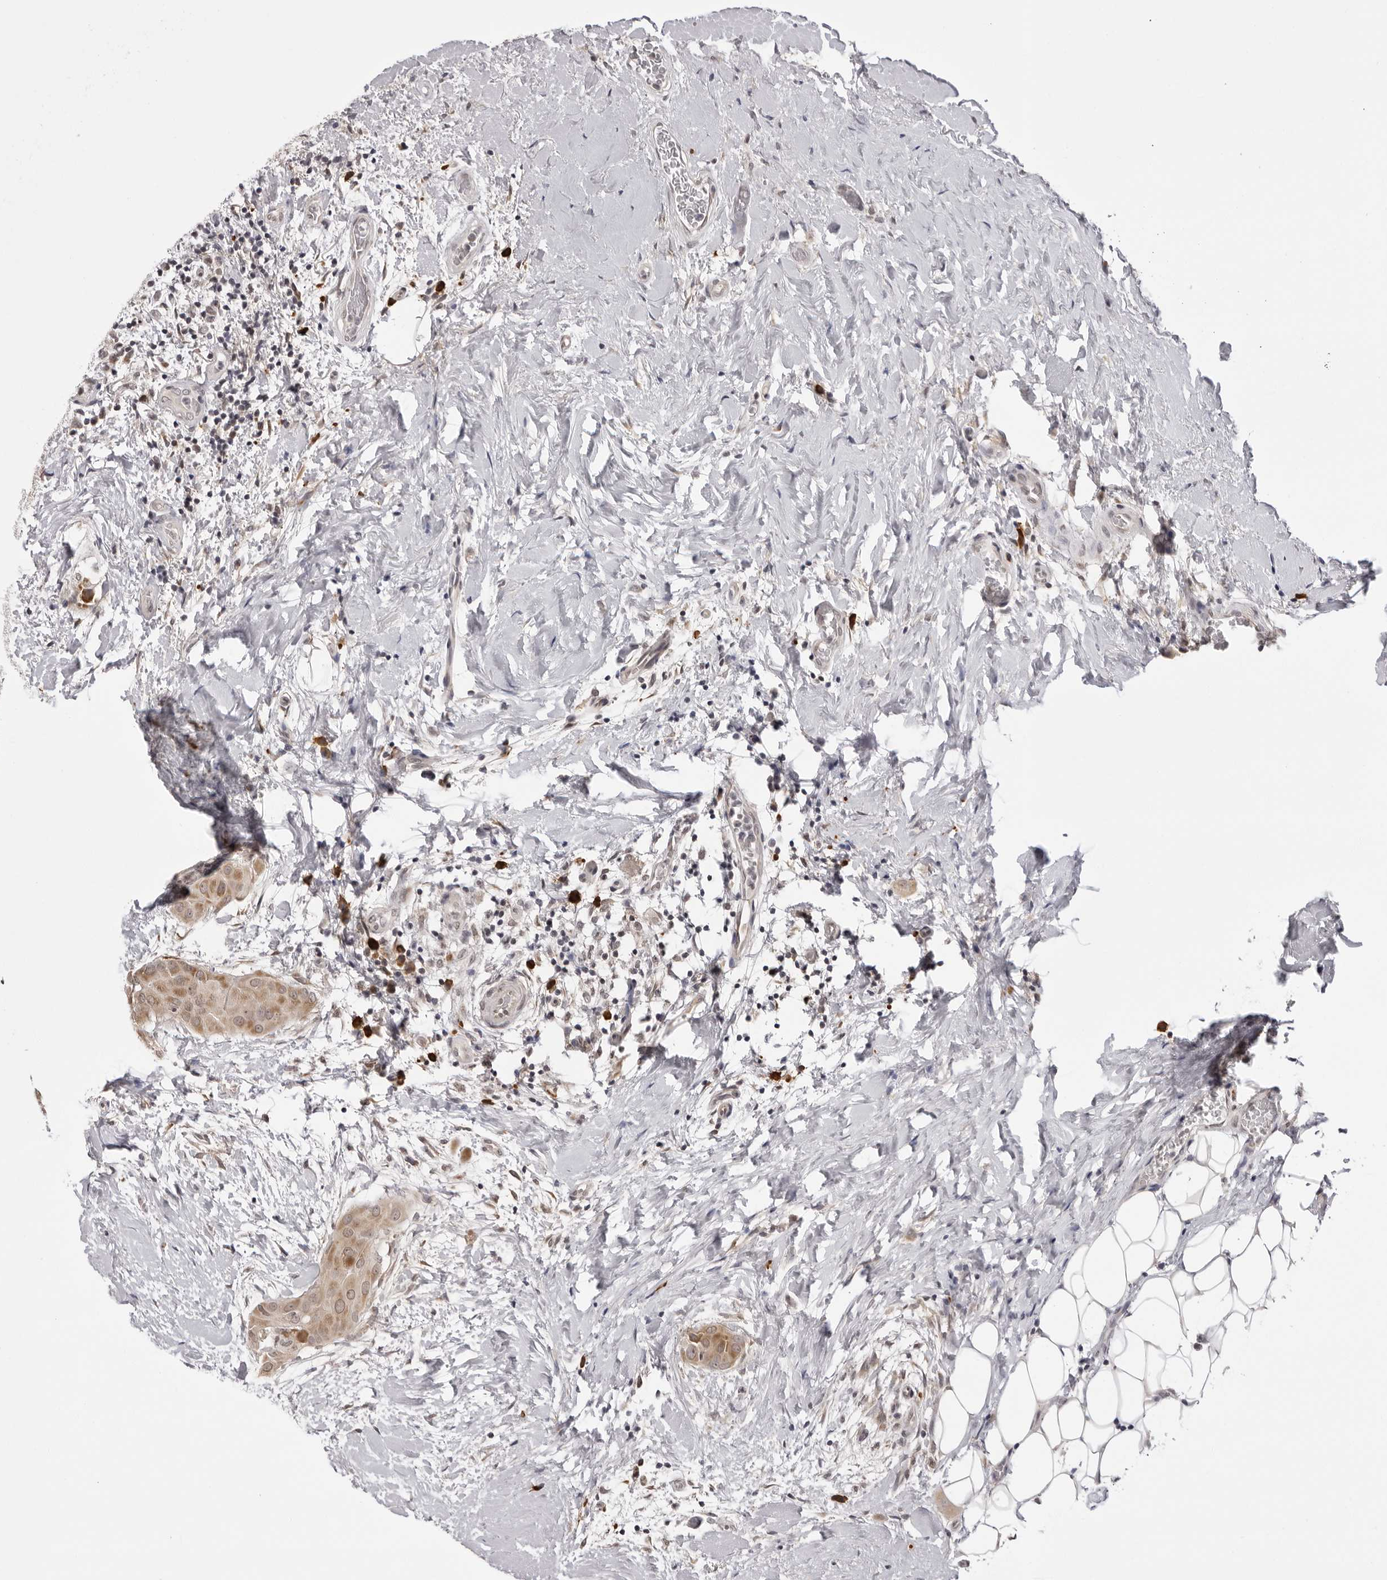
{"staining": {"intensity": "moderate", "quantity": ">75%", "location": "cytoplasmic/membranous"}, "tissue": "thyroid cancer", "cell_type": "Tumor cells", "image_type": "cancer", "snomed": [{"axis": "morphology", "description": "Papillary adenocarcinoma, NOS"}, {"axis": "topography", "description": "Thyroid gland"}], "caption": "Immunohistochemical staining of human thyroid papillary adenocarcinoma shows moderate cytoplasmic/membranous protein expression in about >75% of tumor cells.", "gene": "ZC3H11A", "patient": {"sex": "male", "age": 33}}